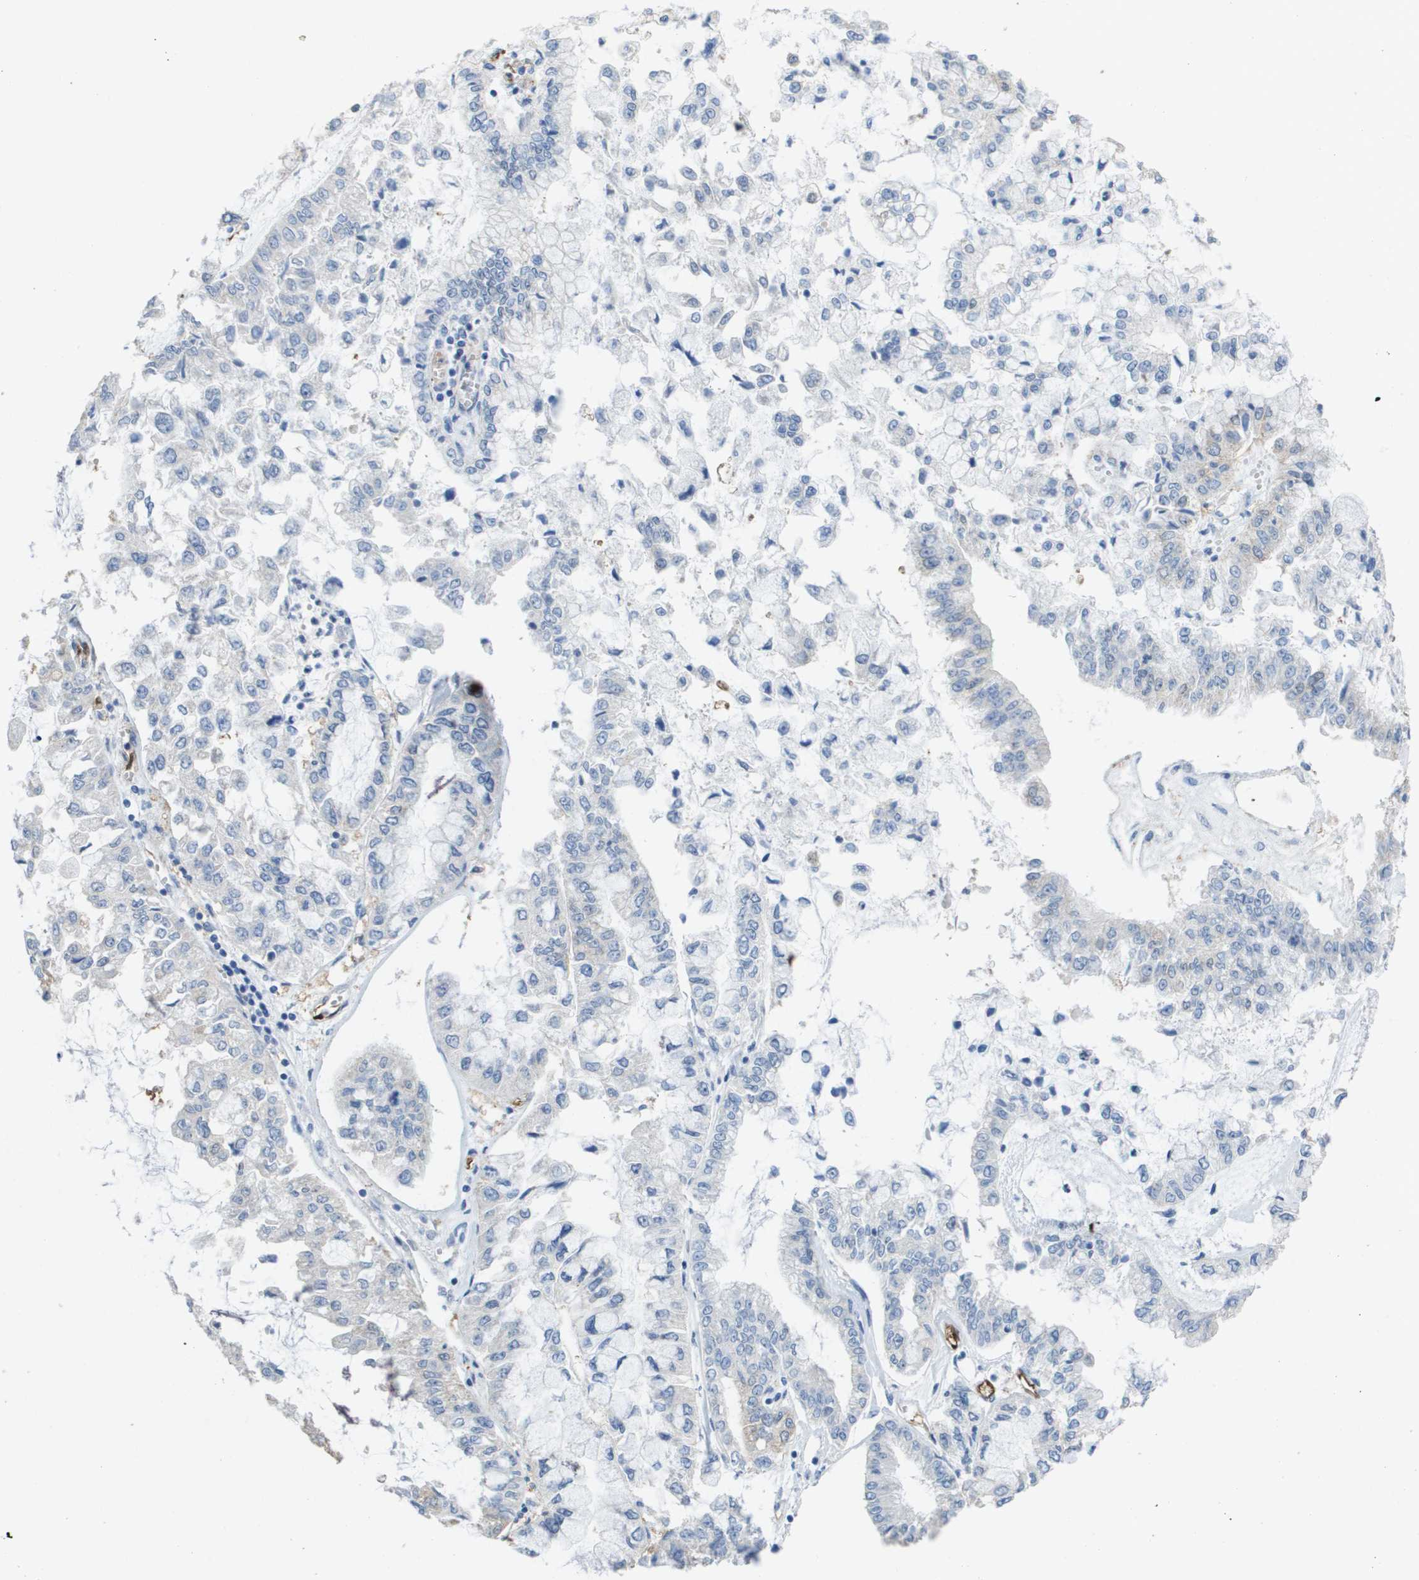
{"staining": {"intensity": "negative", "quantity": "none", "location": "none"}, "tissue": "liver cancer", "cell_type": "Tumor cells", "image_type": "cancer", "snomed": [{"axis": "morphology", "description": "Cholangiocarcinoma"}, {"axis": "topography", "description": "Liver"}], "caption": "There is no significant expression in tumor cells of liver cancer (cholangiocarcinoma).", "gene": "FABP5", "patient": {"sex": "female", "age": 79}}